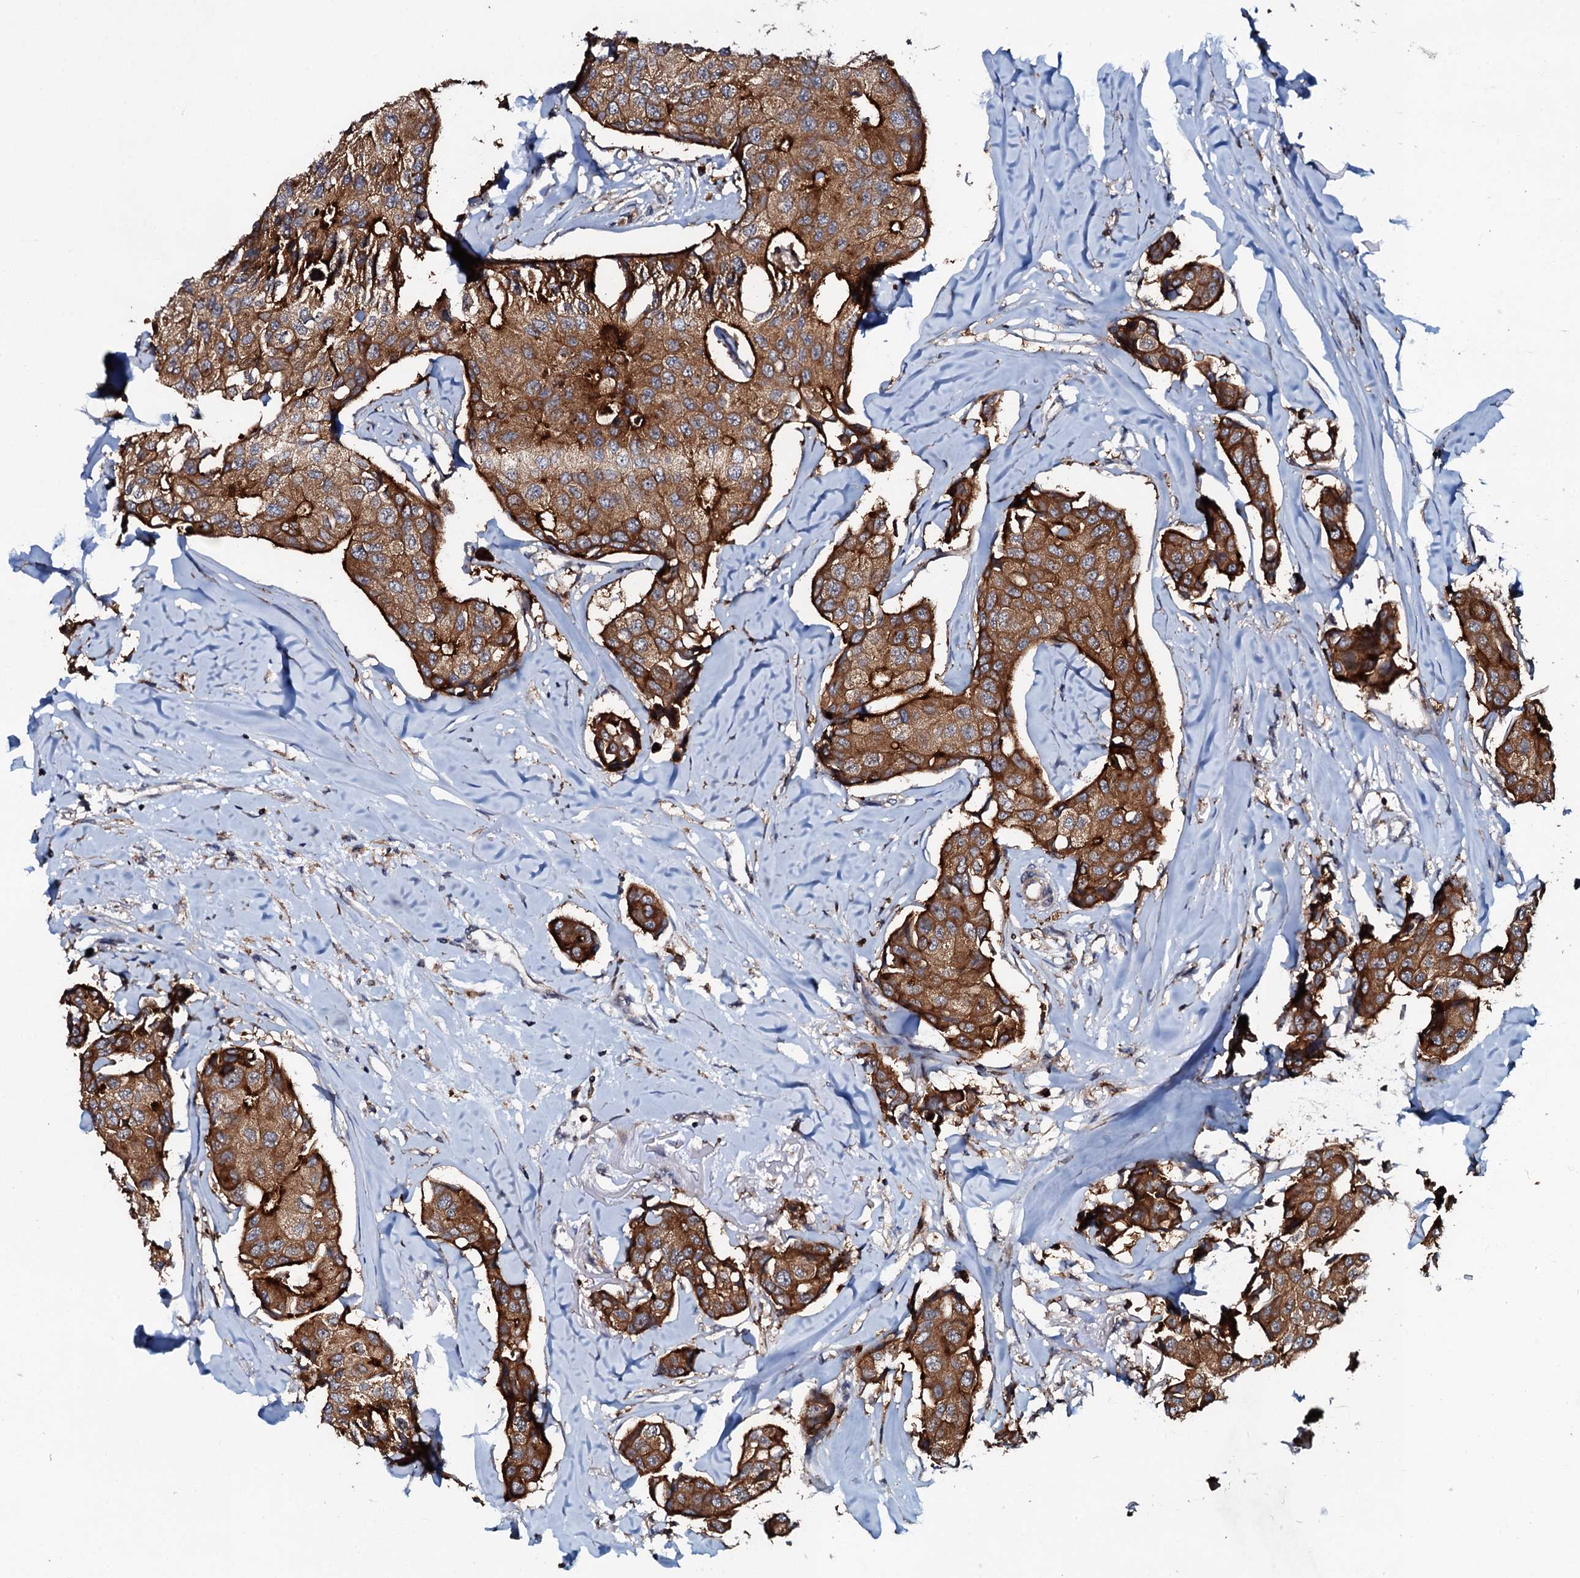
{"staining": {"intensity": "strong", "quantity": ">75%", "location": "cytoplasmic/membranous"}, "tissue": "breast cancer", "cell_type": "Tumor cells", "image_type": "cancer", "snomed": [{"axis": "morphology", "description": "Duct carcinoma"}, {"axis": "topography", "description": "Breast"}], "caption": "Immunohistochemical staining of infiltrating ductal carcinoma (breast) reveals strong cytoplasmic/membranous protein positivity in approximately >75% of tumor cells.", "gene": "VAMP8", "patient": {"sex": "female", "age": 80}}